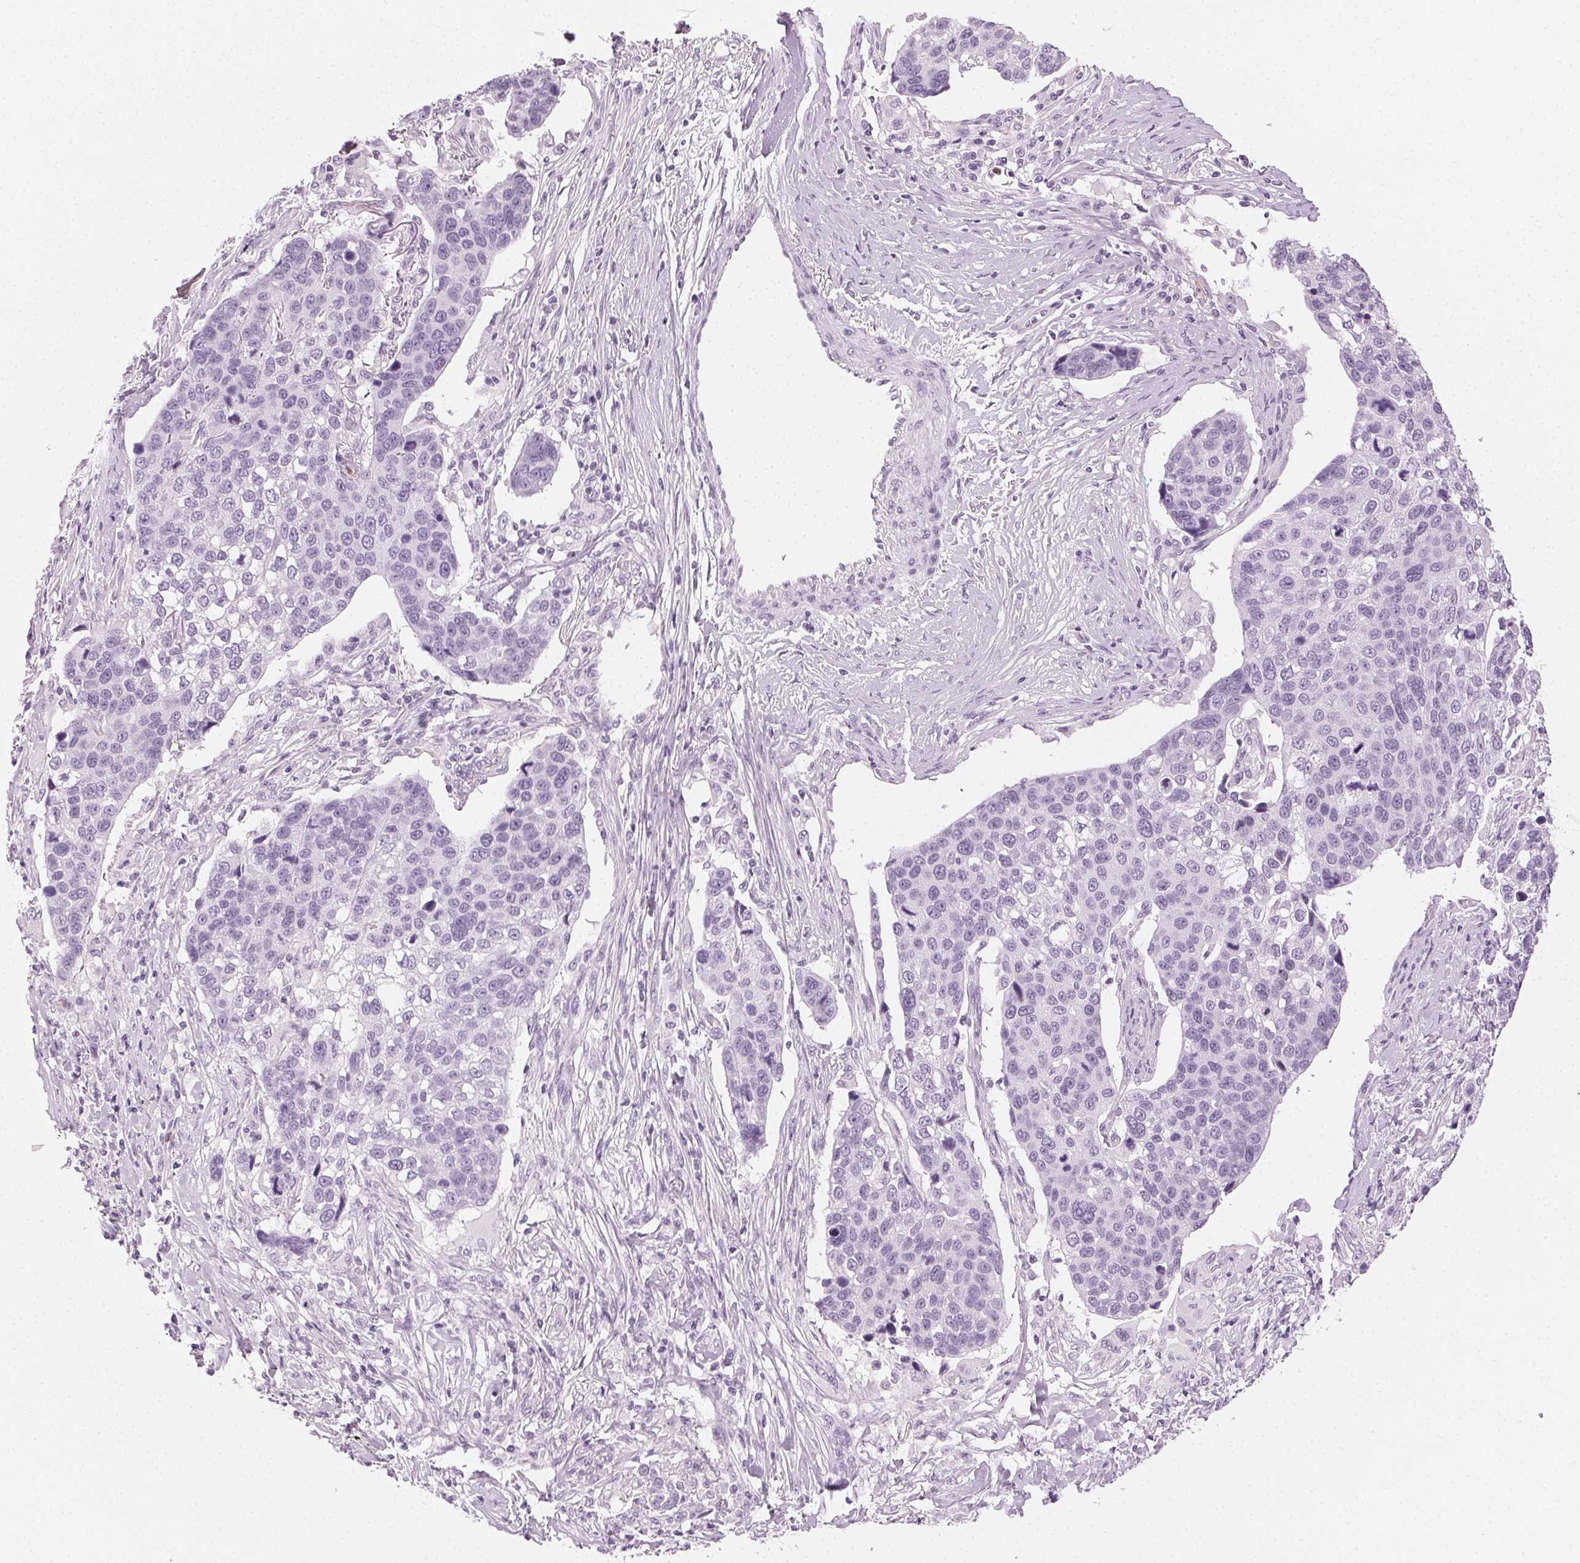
{"staining": {"intensity": "negative", "quantity": "none", "location": "none"}, "tissue": "lung cancer", "cell_type": "Tumor cells", "image_type": "cancer", "snomed": [{"axis": "morphology", "description": "Squamous cell carcinoma, NOS"}, {"axis": "topography", "description": "Lymph node"}, {"axis": "topography", "description": "Lung"}], "caption": "Lung squamous cell carcinoma was stained to show a protein in brown. There is no significant expression in tumor cells.", "gene": "MPO", "patient": {"sex": "male", "age": 61}}